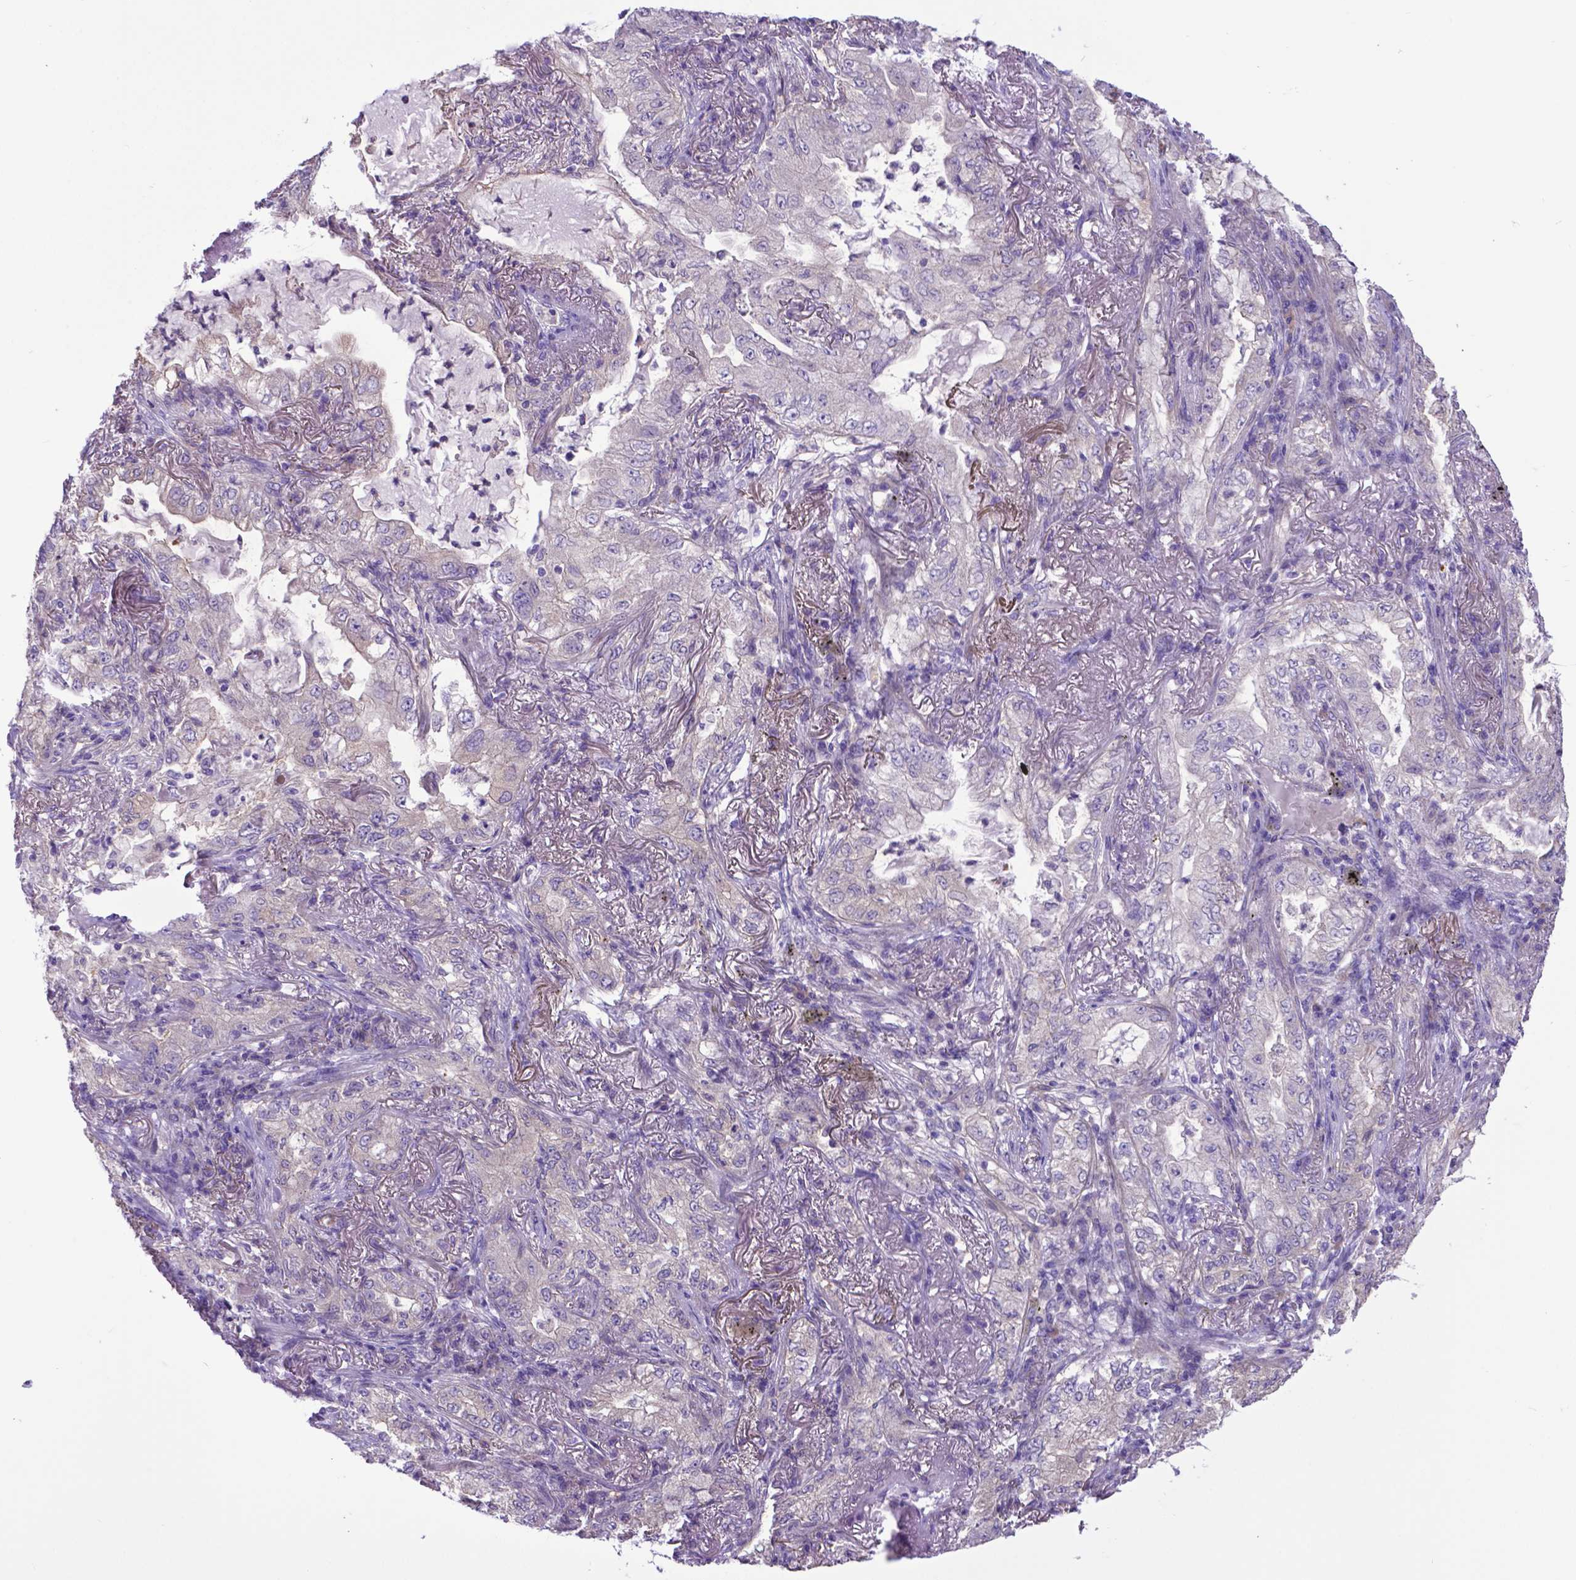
{"staining": {"intensity": "negative", "quantity": "none", "location": "none"}, "tissue": "lung cancer", "cell_type": "Tumor cells", "image_type": "cancer", "snomed": [{"axis": "morphology", "description": "Adenocarcinoma, NOS"}, {"axis": "topography", "description": "Lung"}], "caption": "IHC of lung adenocarcinoma exhibits no positivity in tumor cells.", "gene": "ADRA2B", "patient": {"sex": "female", "age": 73}}